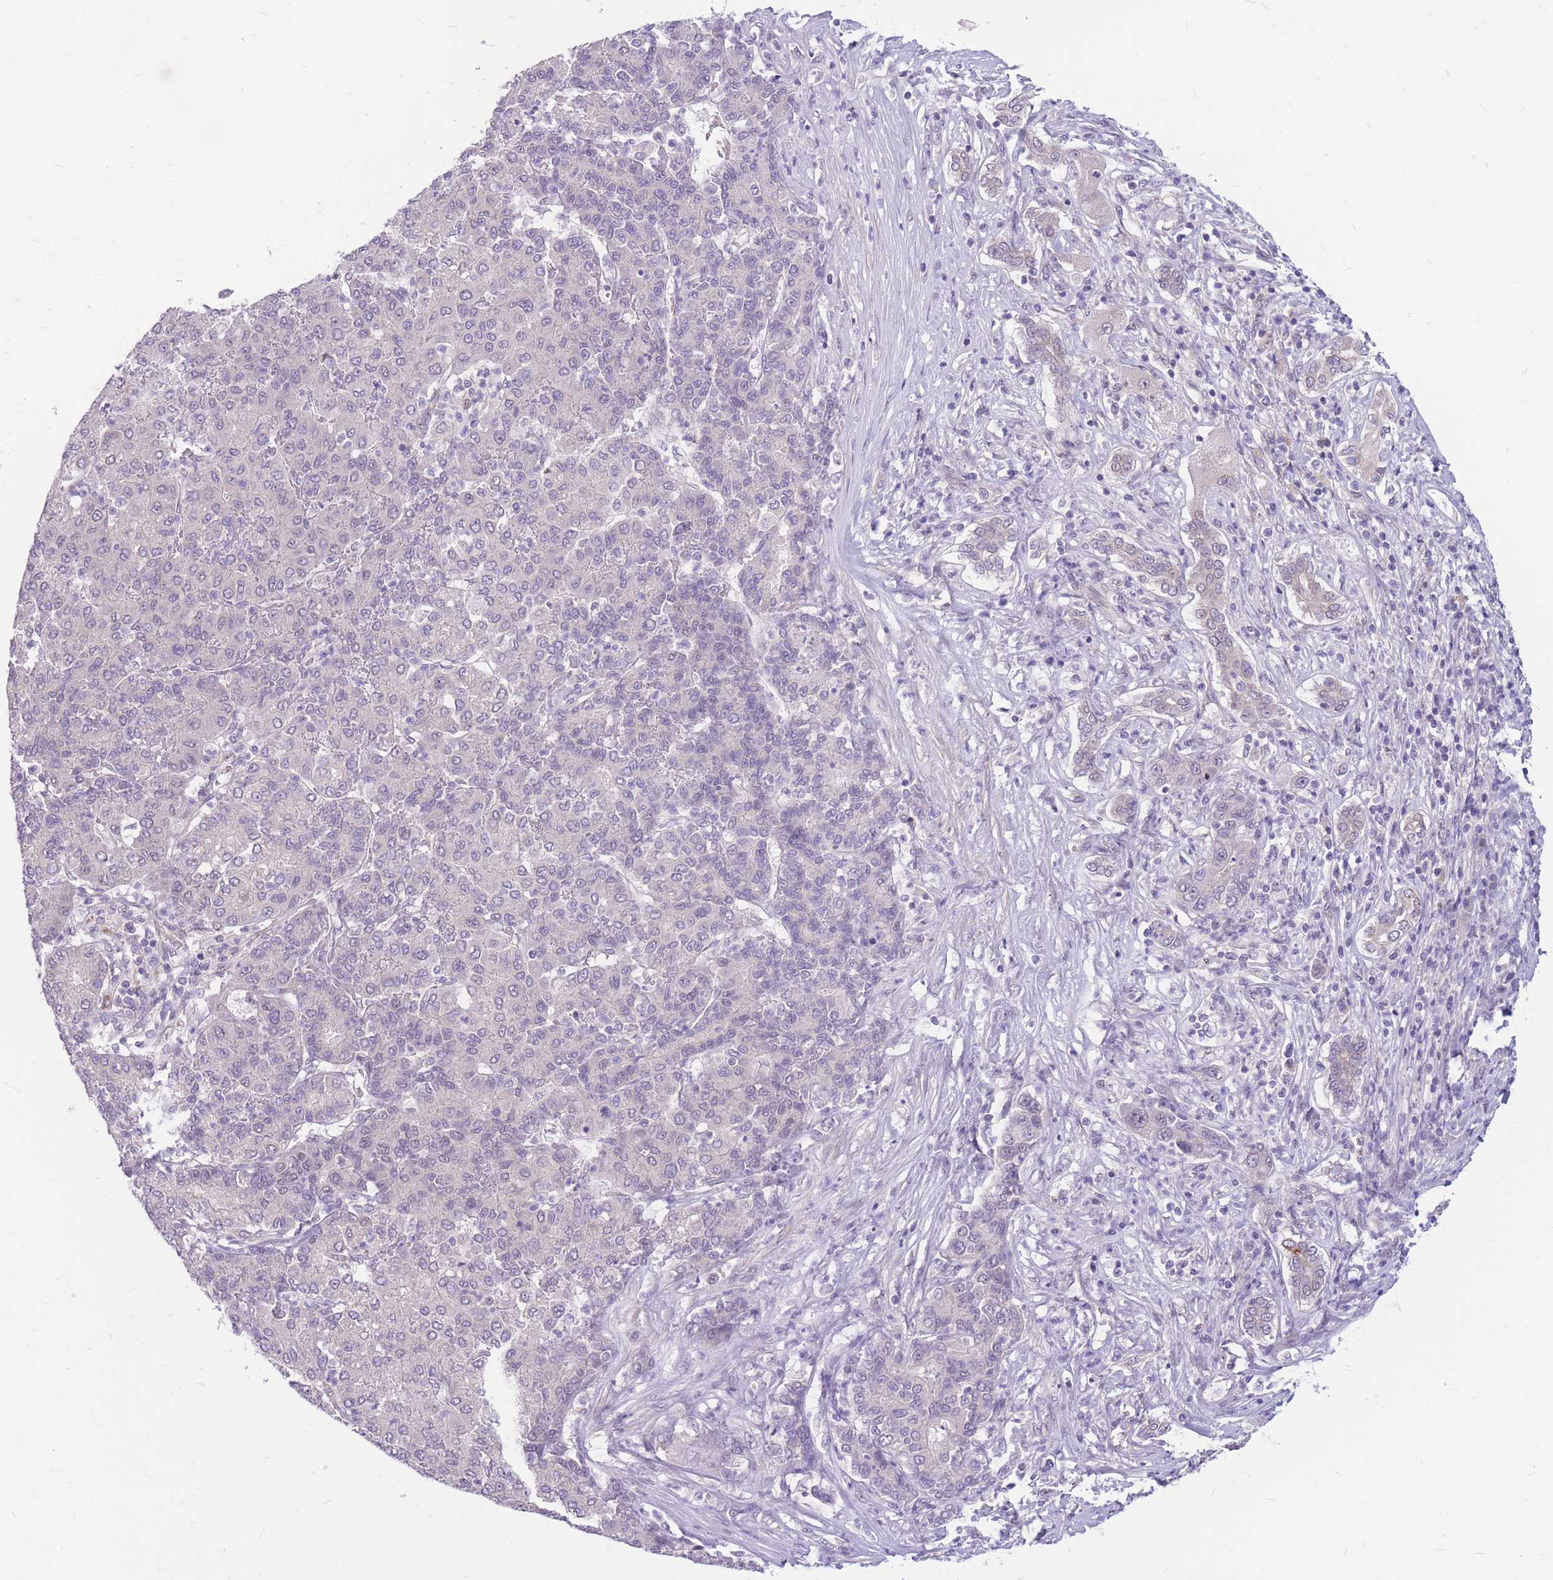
{"staining": {"intensity": "negative", "quantity": "none", "location": "none"}, "tissue": "liver cancer", "cell_type": "Tumor cells", "image_type": "cancer", "snomed": [{"axis": "morphology", "description": "Carcinoma, Hepatocellular, NOS"}, {"axis": "topography", "description": "Liver"}], "caption": "DAB immunohistochemical staining of liver cancer (hepatocellular carcinoma) demonstrates no significant expression in tumor cells.", "gene": "ERCC2", "patient": {"sex": "male", "age": 65}}